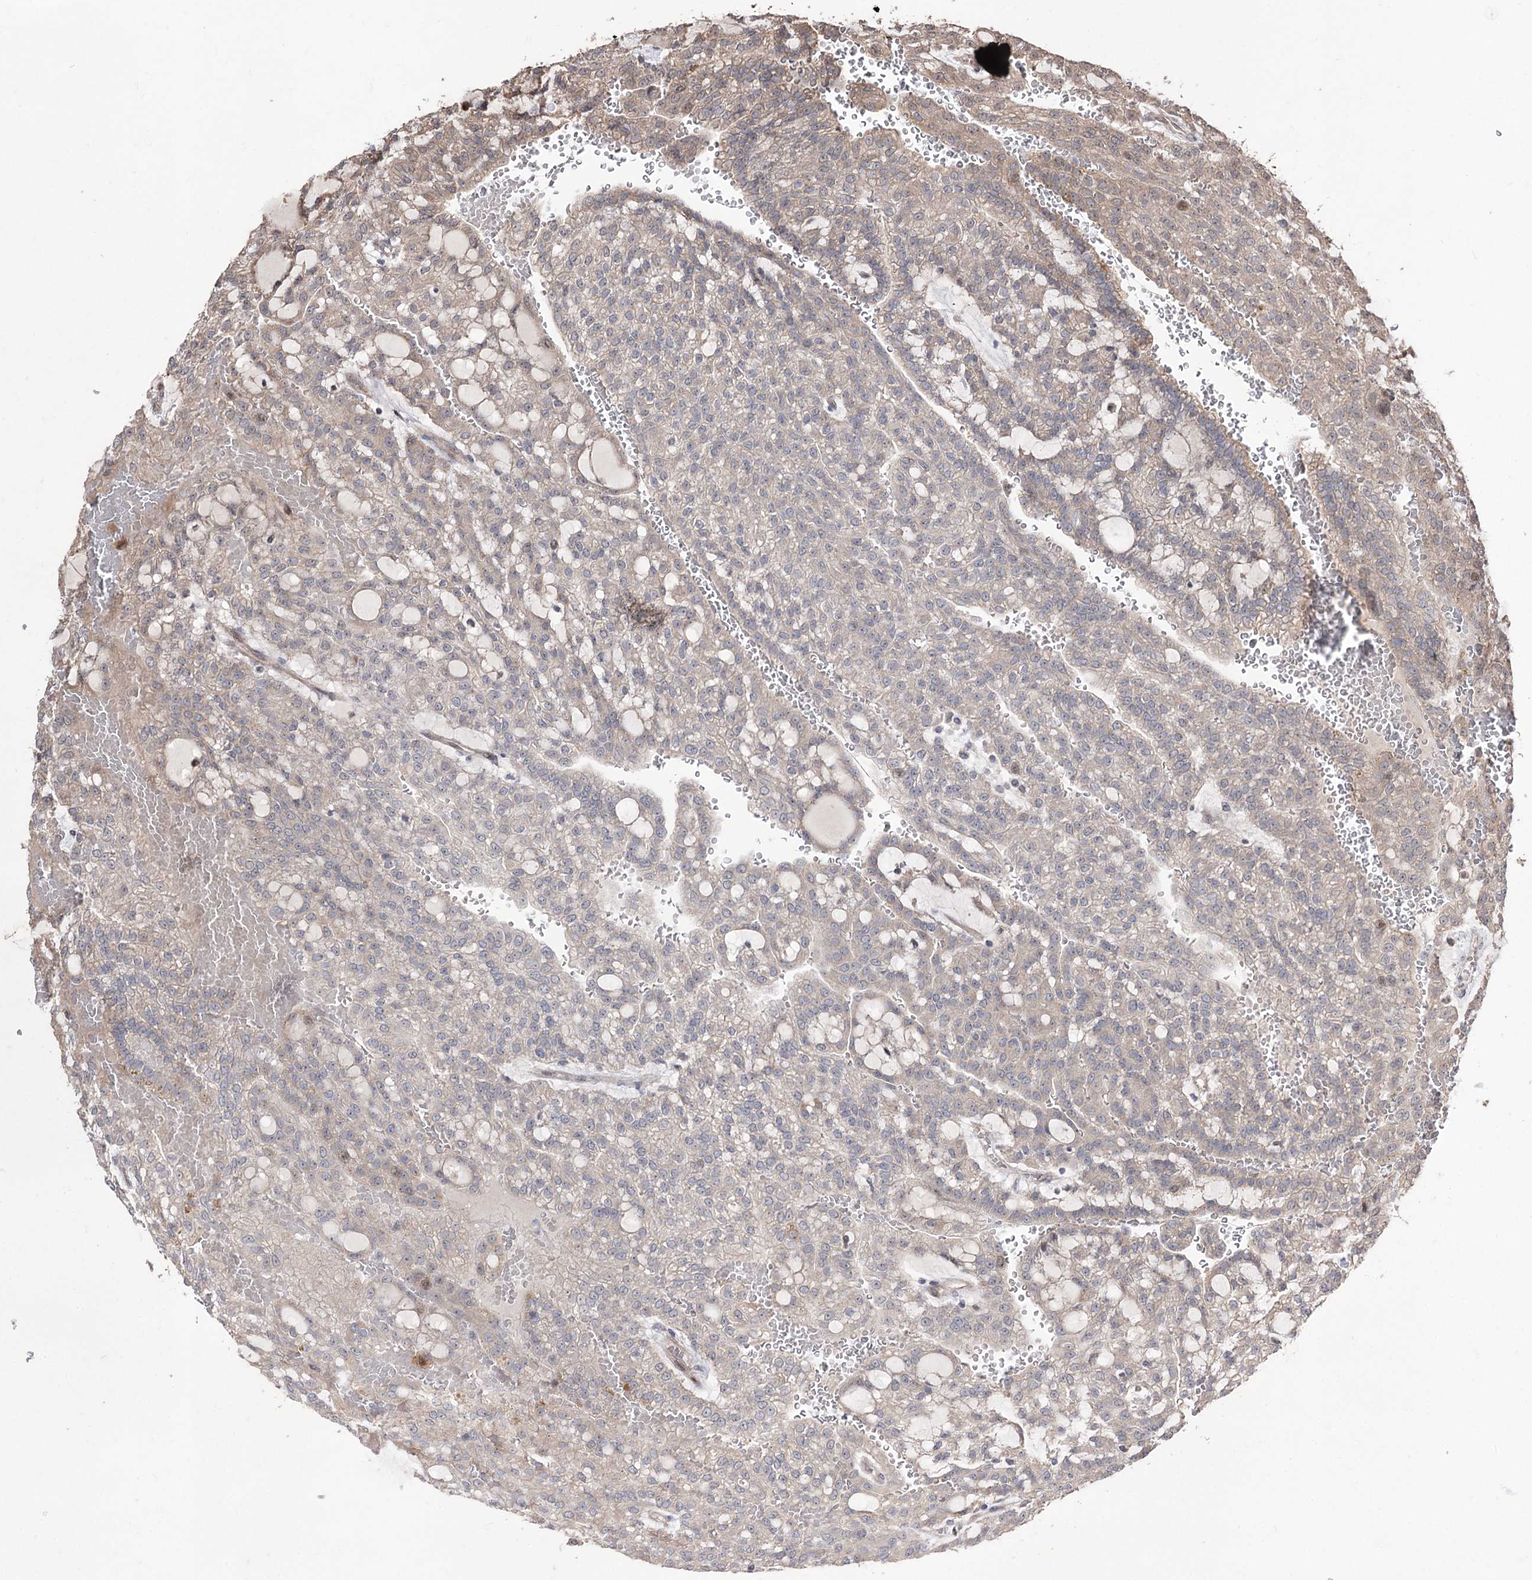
{"staining": {"intensity": "weak", "quantity": ">75%", "location": "cytoplasmic/membranous"}, "tissue": "renal cancer", "cell_type": "Tumor cells", "image_type": "cancer", "snomed": [{"axis": "morphology", "description": "Adenocarcinoma, NOS"}, {"axis": "topography", "description": "Kidney"}], "caption": "Protein staining reveals weak cytoplasmic/membranous positivity in approximately >75% of tumor cells in renal adenocarcinoma. (DAB = brown stain, brightfield microscopy at high magnification).", "gene": "CPNE8", "patient": {"sex": "male", "age": 63}}